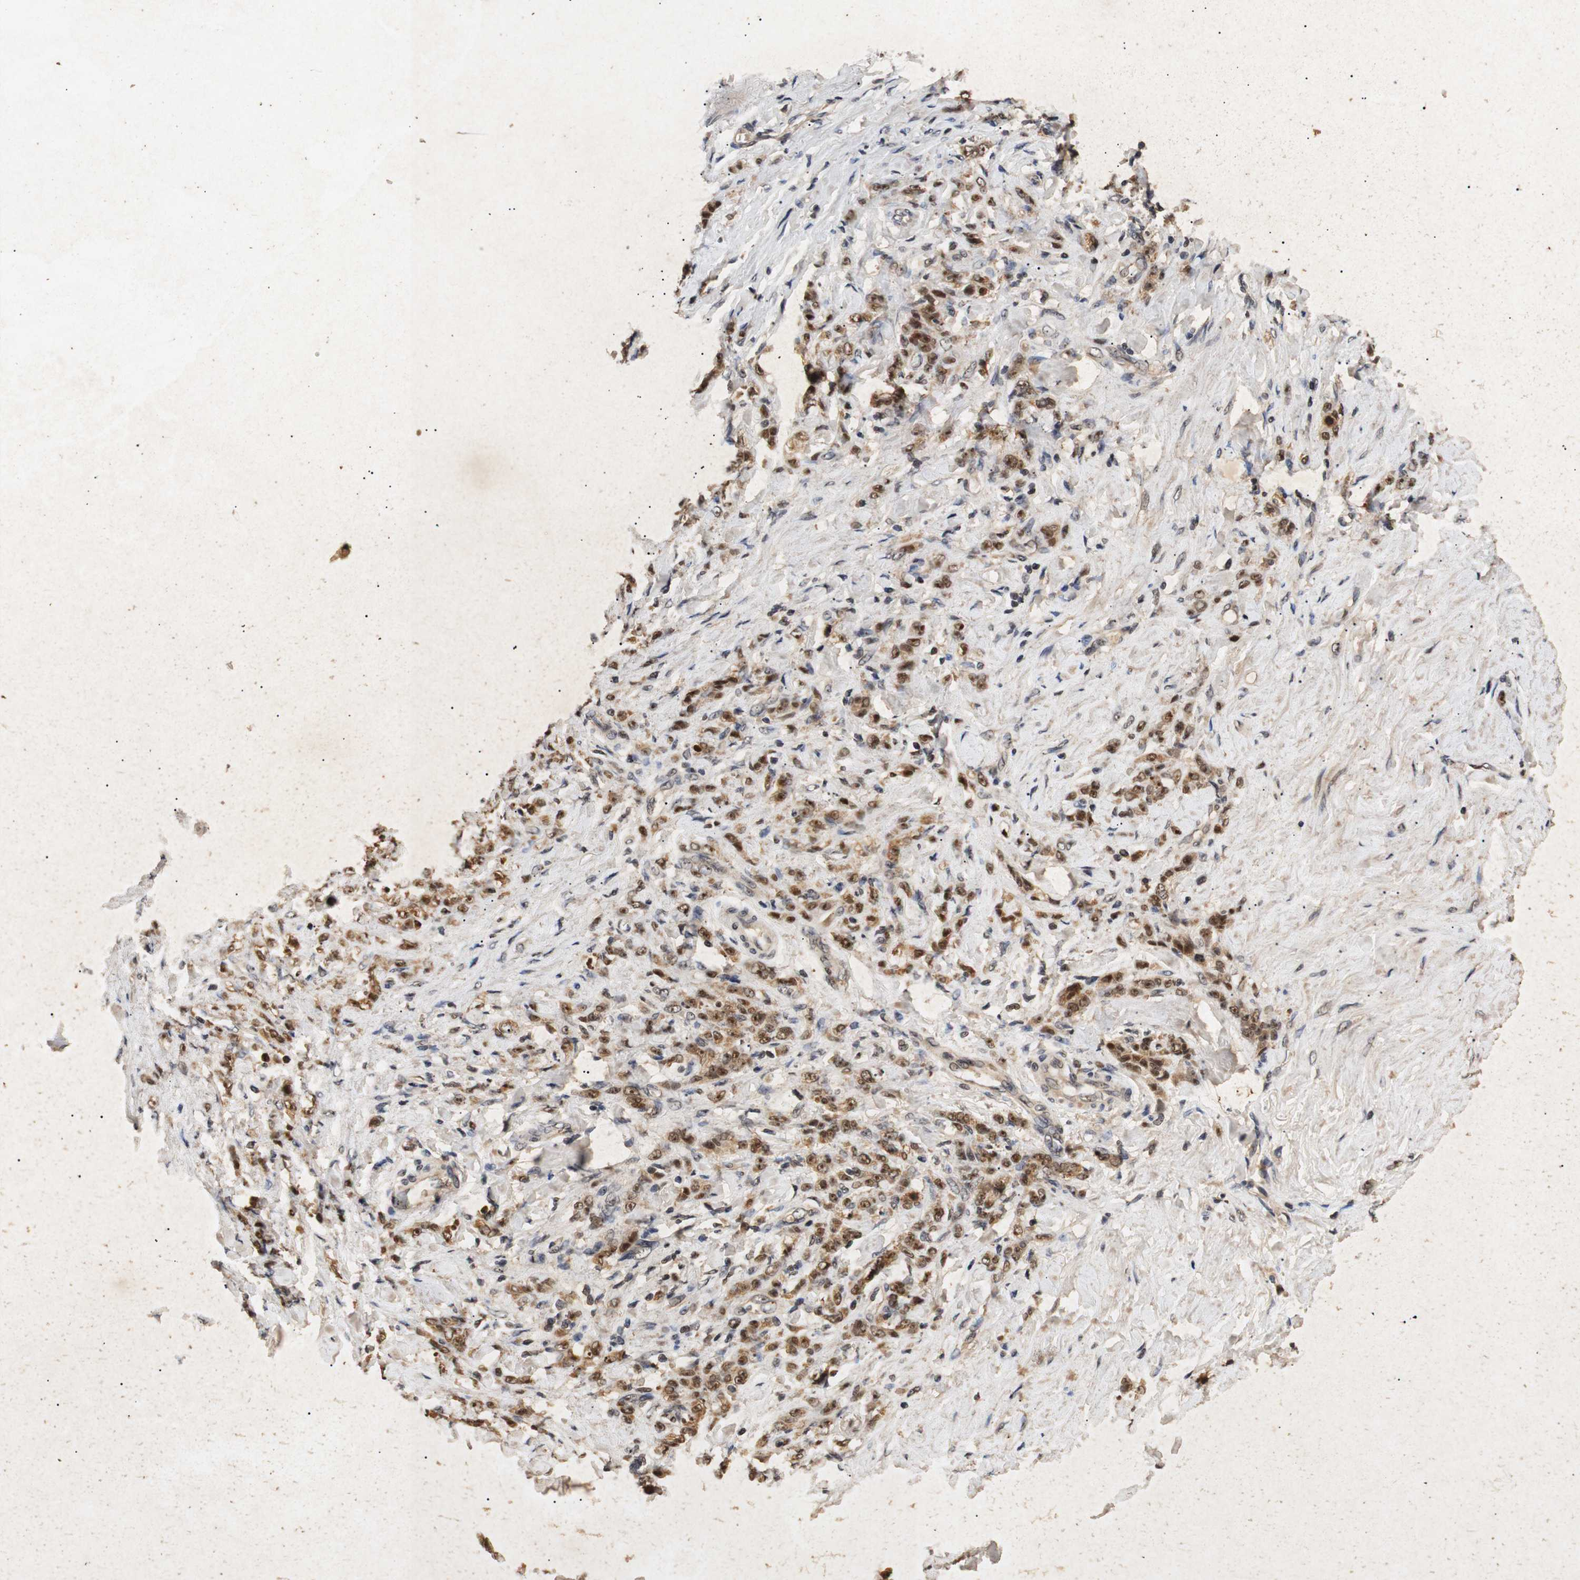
{"staining": {"intensity": "moderate", "quantity": ">75%", "location": "cytoplasmic/membranous,nuclear"}, "tissue": "stomach cancer", "cell_type": "Tumor cells", "image_type": "cancer", "snomed": [{"axis": "morphology", "description": "Adenocarcinoma, NOS"}, {"axis": "topography", "description": "Stomach"}], "caption": "Adenocarcinoma (stomach) stained with immunohistochemistry shows moderate cytoplasmic/membranous and nuclear expression in about >75% of tumor cells.", "gene": "PARN", "patient": {"sex": "male", "age": 82}}